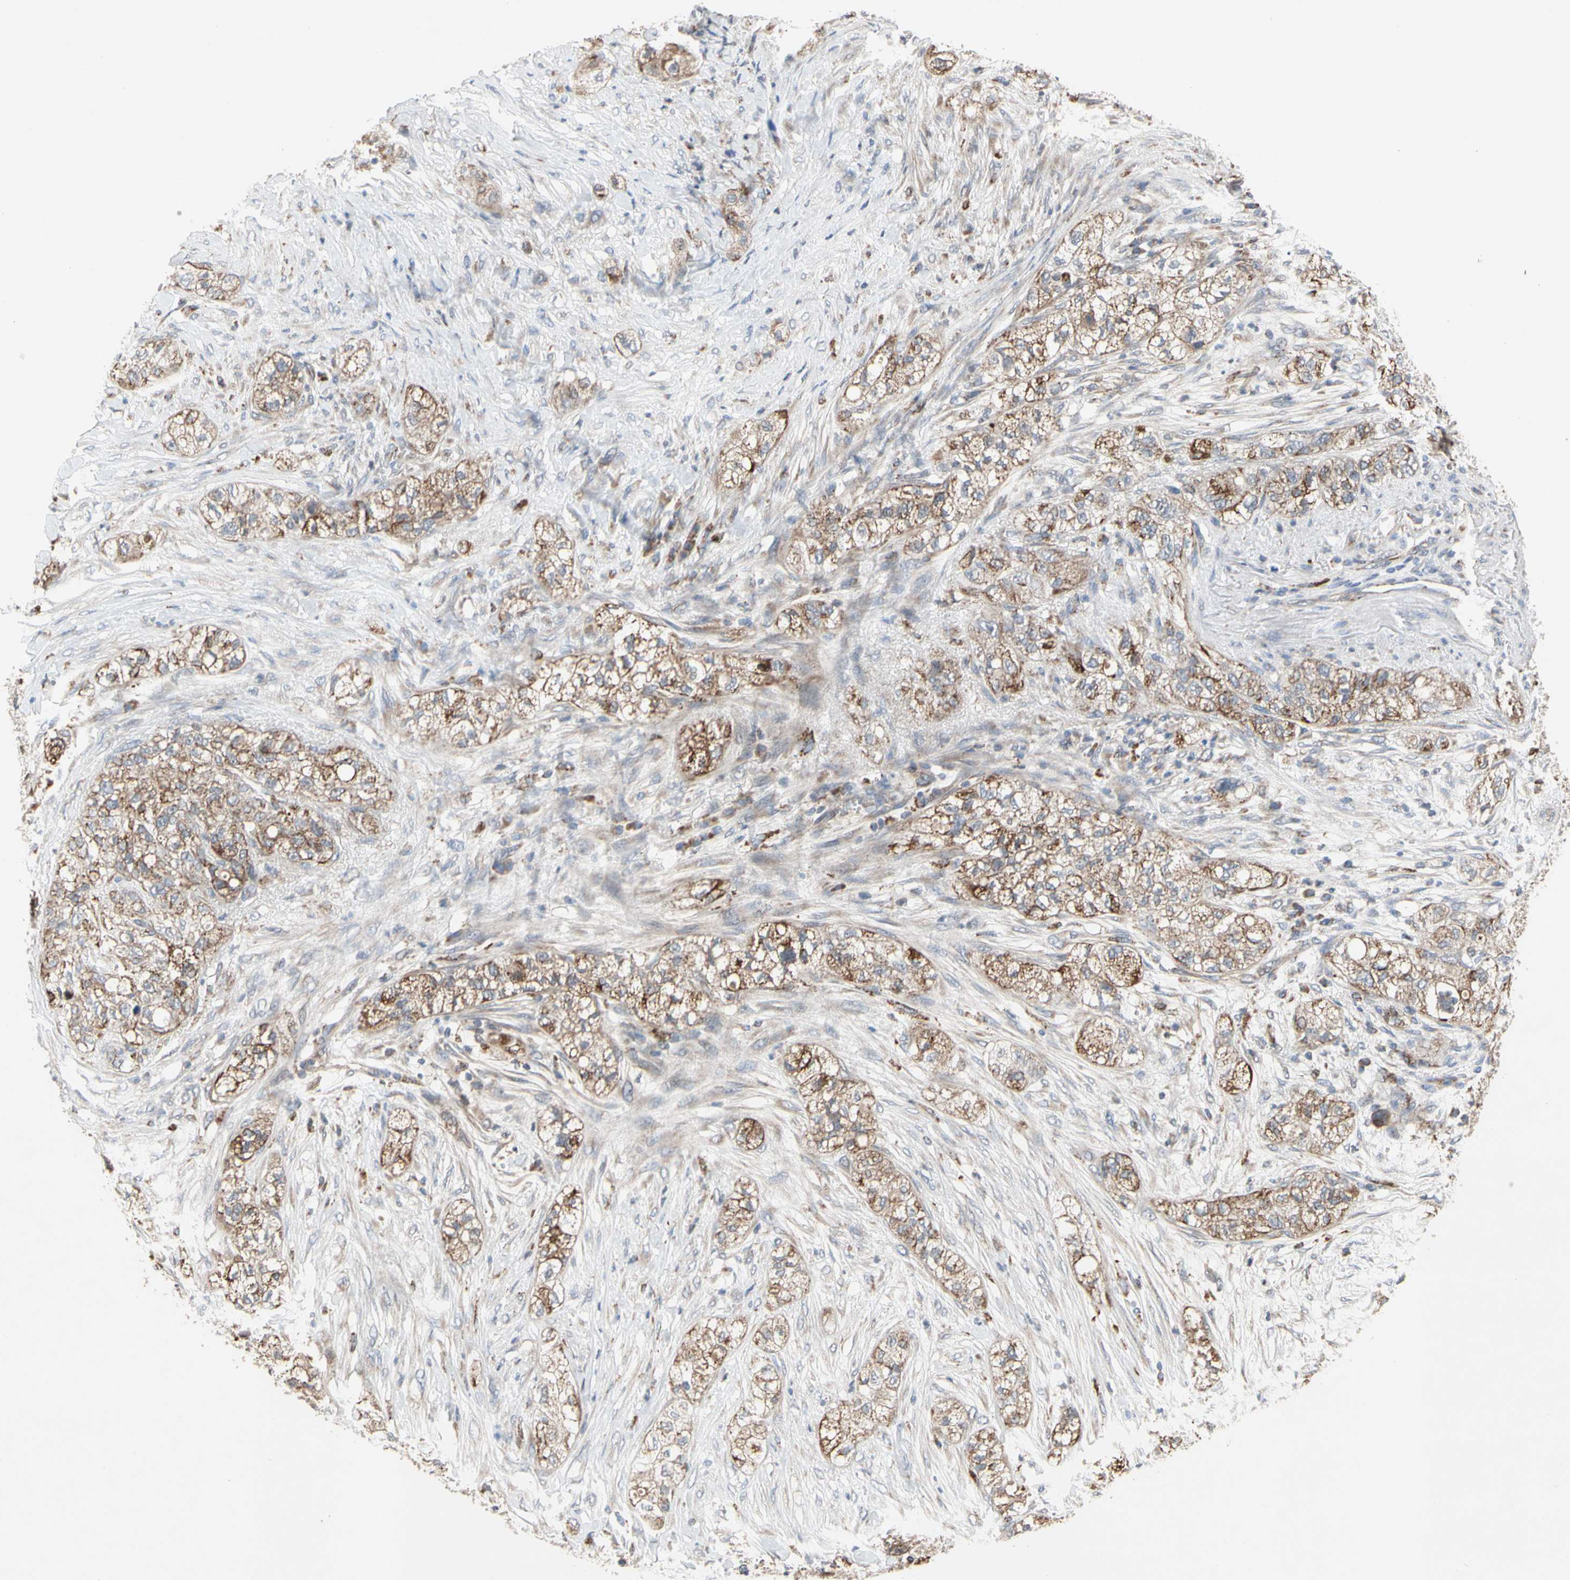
{"staining": {"intensity": "moderate", "quantity": ">75%", "location": "cytoplasmic/membranous"}, "tissue": "pancreatic cancer", "cell_type": "Tumor cells", "image_type": "cancer", "snomed": [{"axis": "morphology", "description": "Adenocarcinoma, NOS"}, {"axis": "topography", "description": "Pancreas"}], "caption": "Pancreatic cancer (adenocarcinoma) stained for a protein reveals moderate cytoplasmic/membranous positivity in tumor cells.", "gene": "GPD2", "patient": {"sex": "female", "age": 78}}